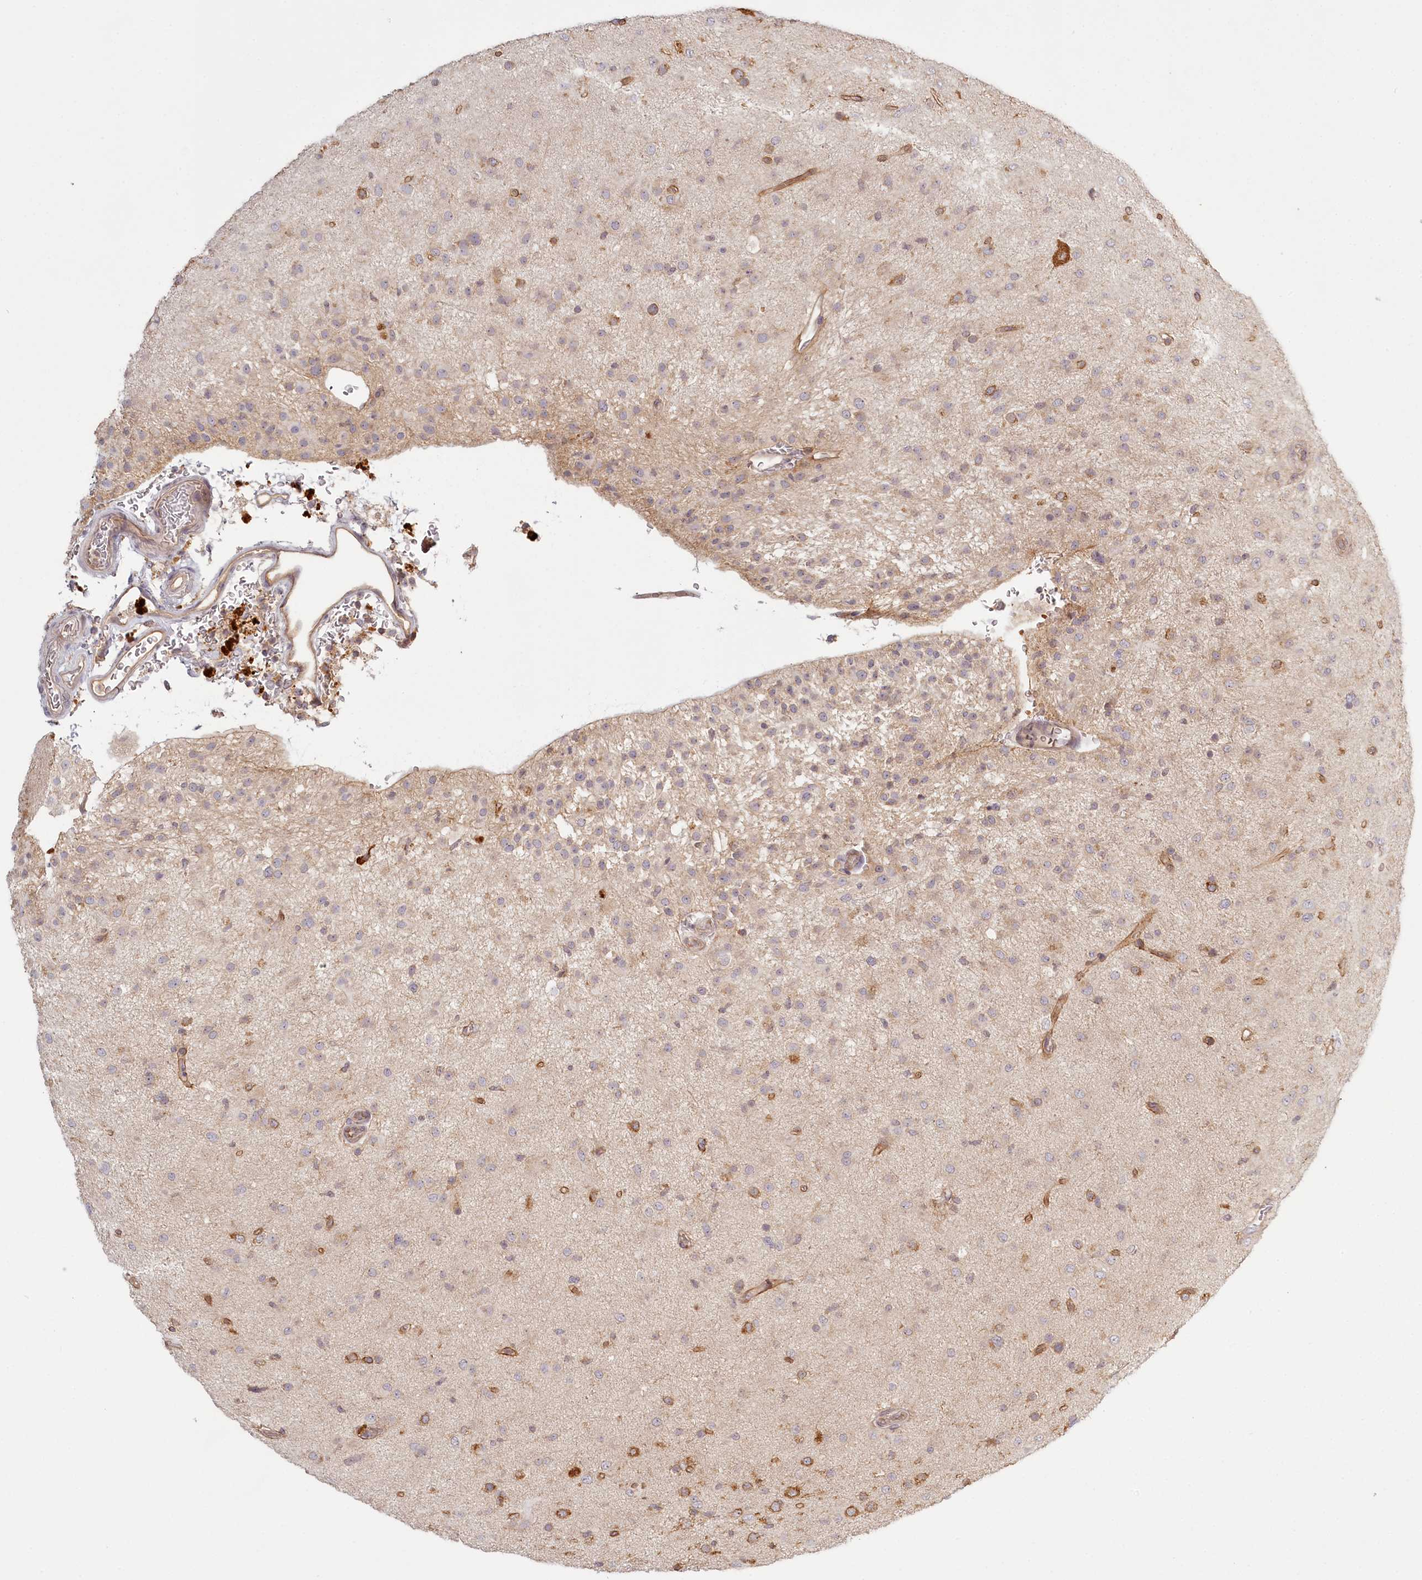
{"staining": {"intensity": "negative", "quantity": "none", "location": "none"}, "tissue": "glioma", "cell_type": "Tumor cells", "image_type": "cancer", "snomed": [{"axis": "morphology", "description": "Glioma, malignant, Low grade"}, {"axis": "topography", "description": "Brain"}], "caption": "Immunohistochemistry of low-grade glioma (malignant) demonstrates no staining in tumor cells. The staining is performed using DAB (3,3'-diaminobenzidine) brown chromogen with nuclei counter-stained in using hematoxylin.", "gene": "TMIE", "patient": {"sex": "male", "age": 65}}